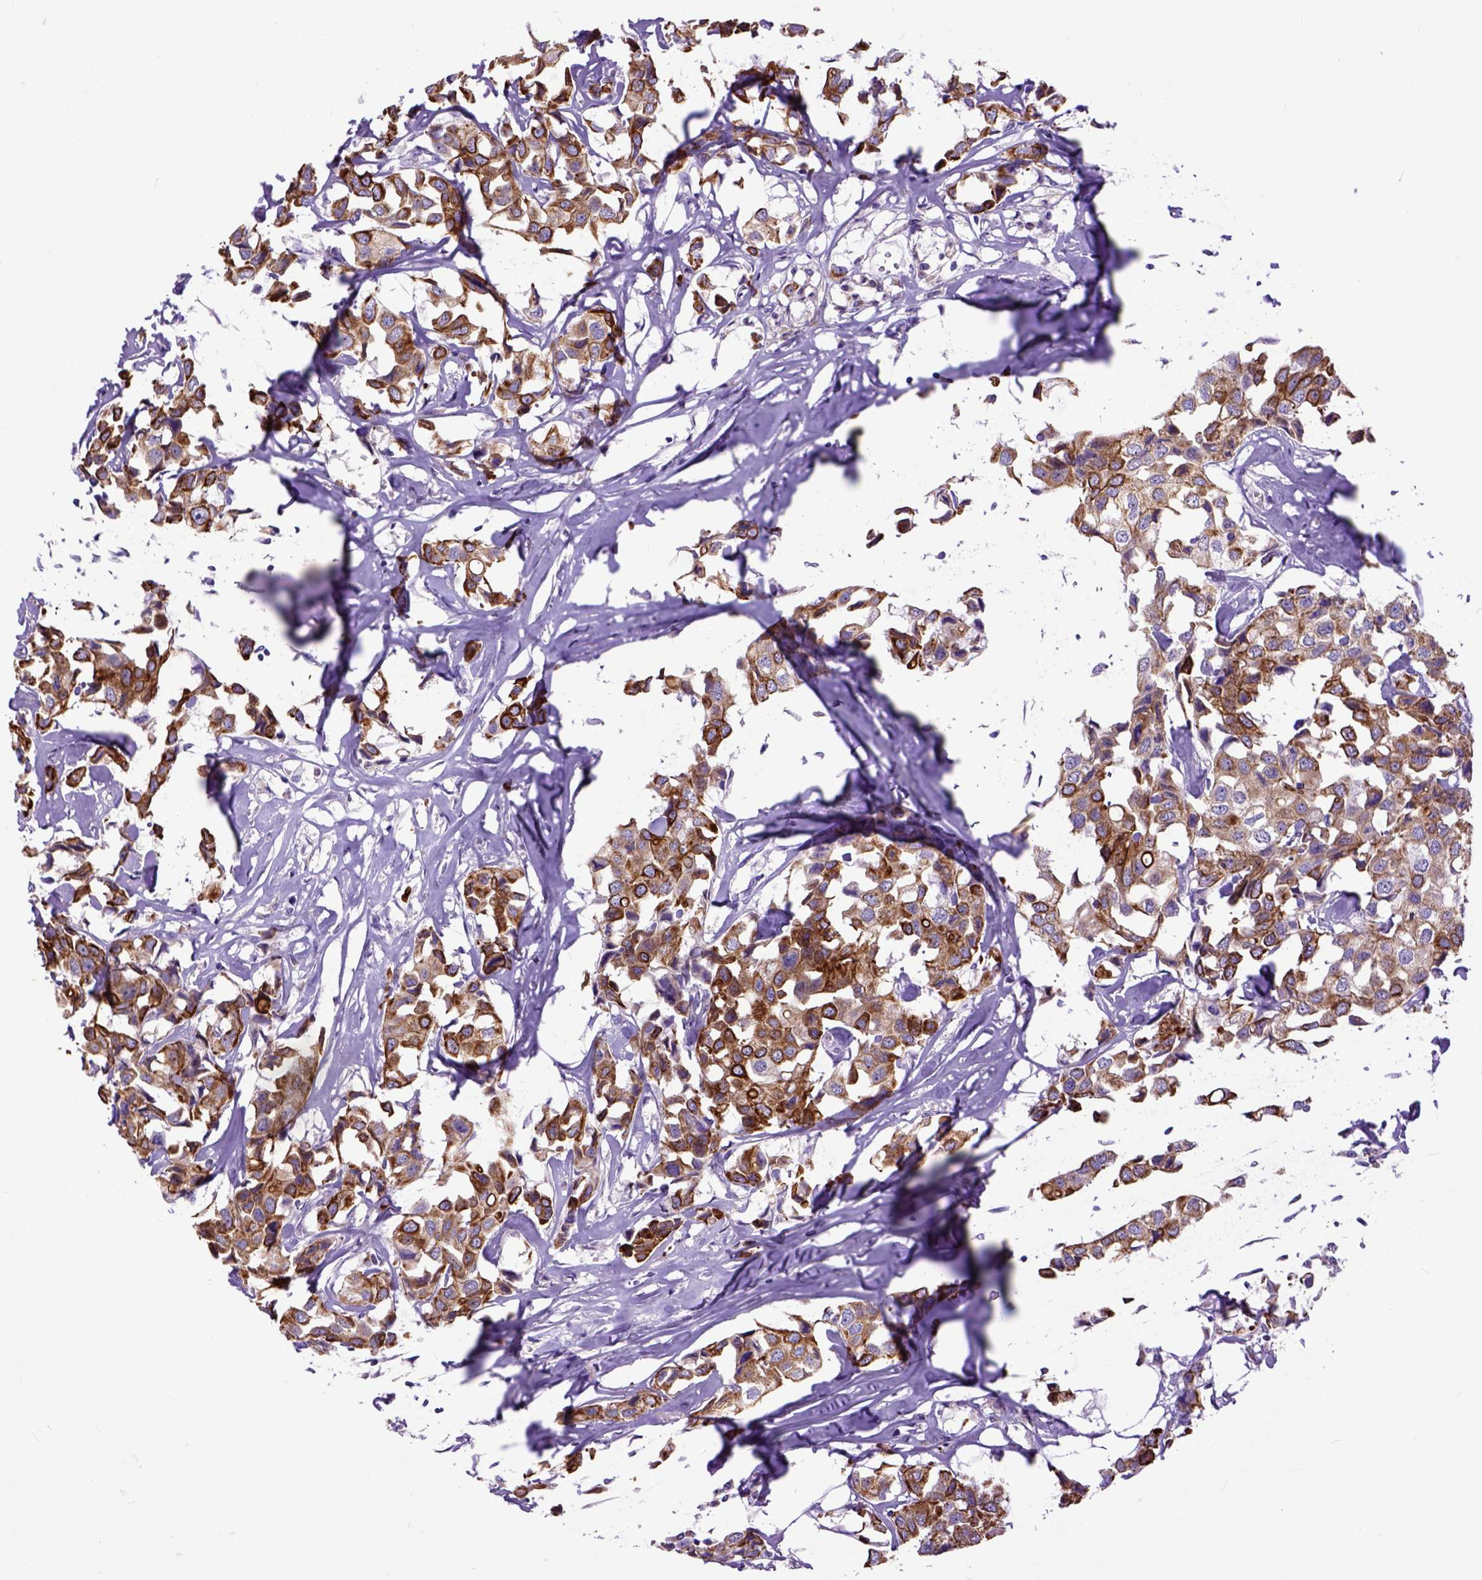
{"staining": {"intensity": "strong", "quantity": ">75%", "location": "cytoplasmic/membranous"}, "tissue": "breast cancer", "cell_type": "Tumor cells", "image_type": "cancer", "snomed": [{"axis": "morphology", "description": "Duct carcinoma"}, {"axis": "topography", "description": "Breast"}], "caption": "Immunohistochemistry (IHC) (DAB) staining of breast cancer (invasive ductal carcinoma) displays strong cytoplasmic/membranous protein staining in about >75% of tumor cells.", "gene": "RAB25", "patient": {"sex": "female", "age": 80}}